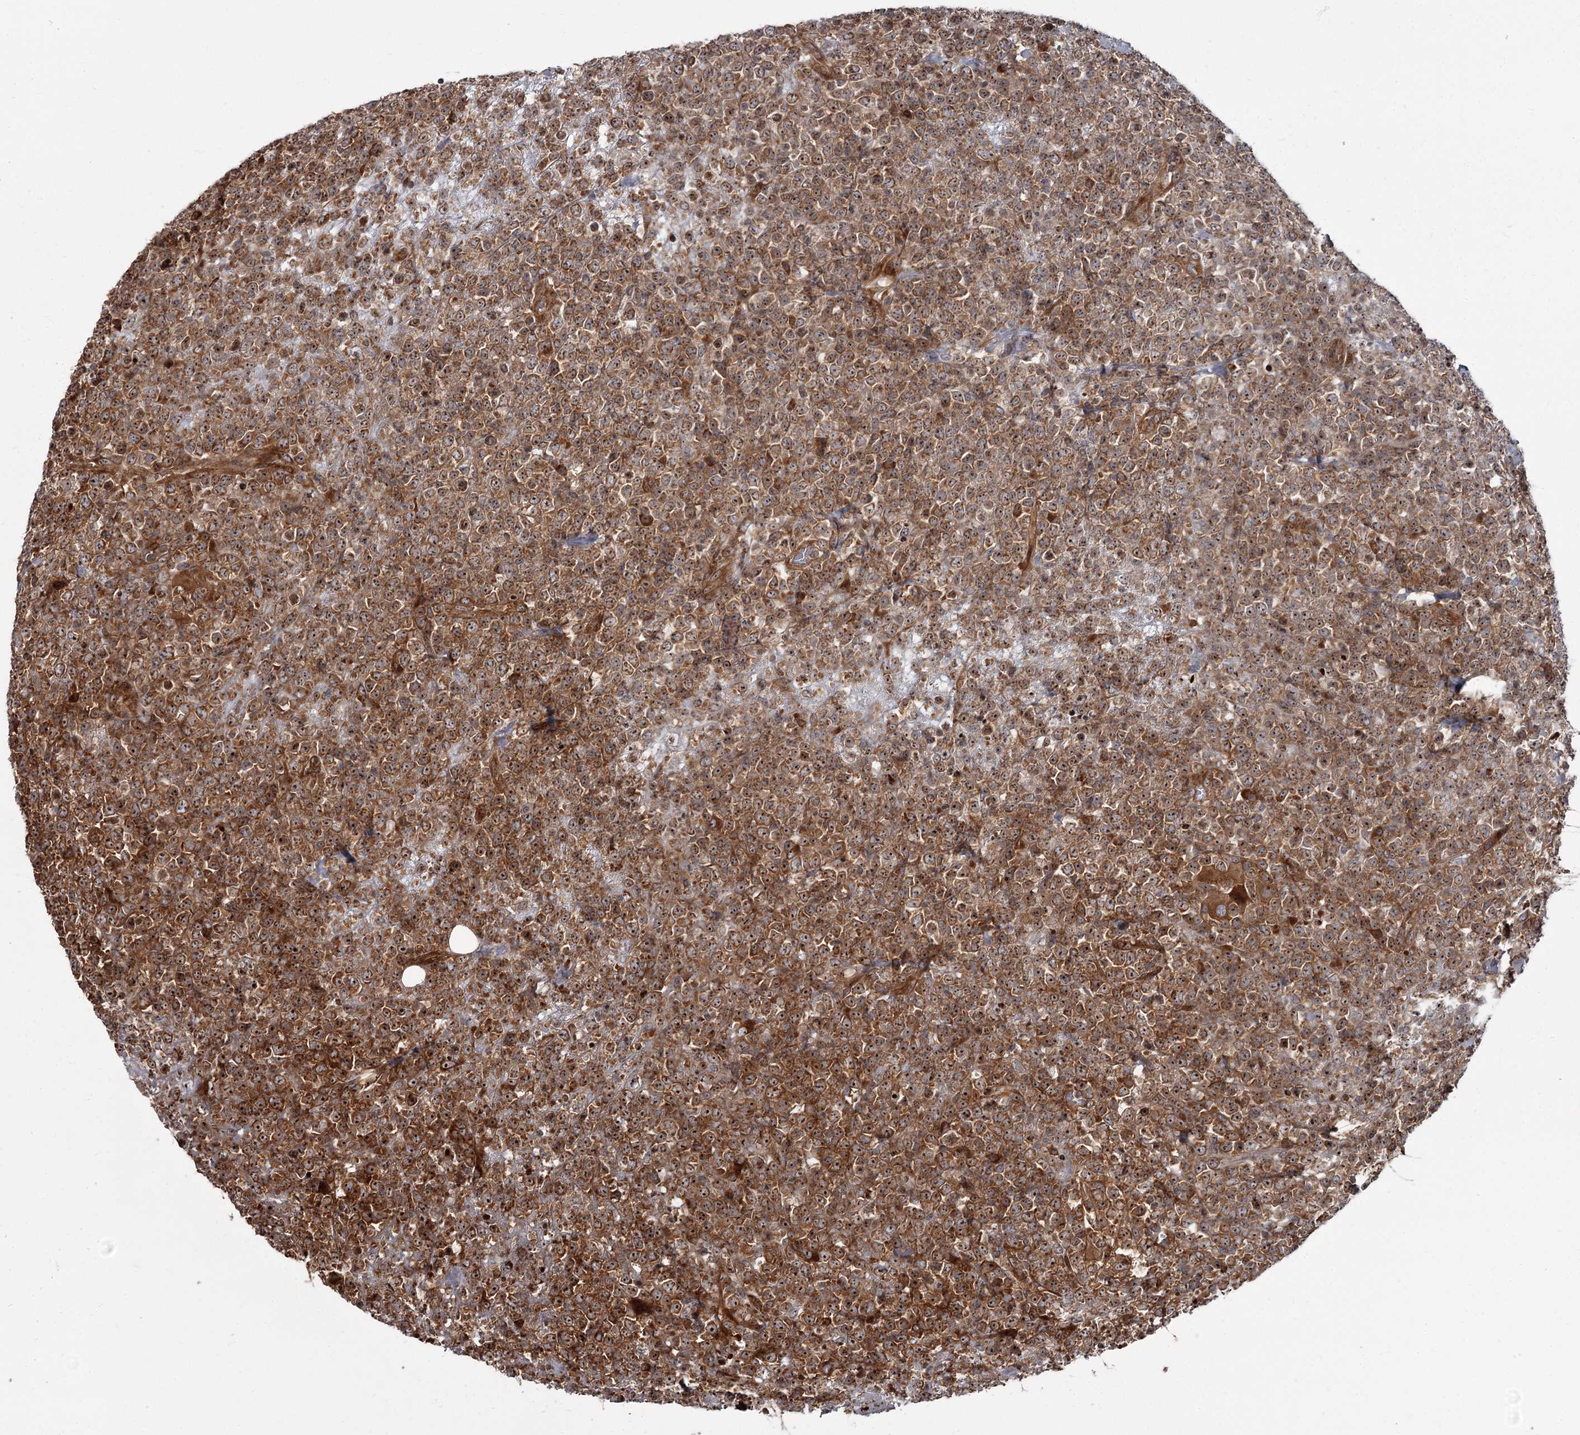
{"staining": {"intensity": "moderate", "quantity": ">75%", "location": "cytoplasmic/membranous,nuclear"}, "tissue": "lymphoma", "cell_type": "Tumor cells", "image_type": "cancer", "snomed": [{"axis": "morphology", "description": "Malignant lymphoma, non-Hodgkin's type, High grade"}, {"axis": "topography", "description": "Colon"}], "caption": "A photomicrograph of human malignant lymphoma, non-Hodgkin's type (high-grade) stained for a protein displays moderate cytoplasmic/membranous and nuclear brown staining in tumor cells.", "gene": "THAP9", "patient": {"sex": "female", "age": 53}}